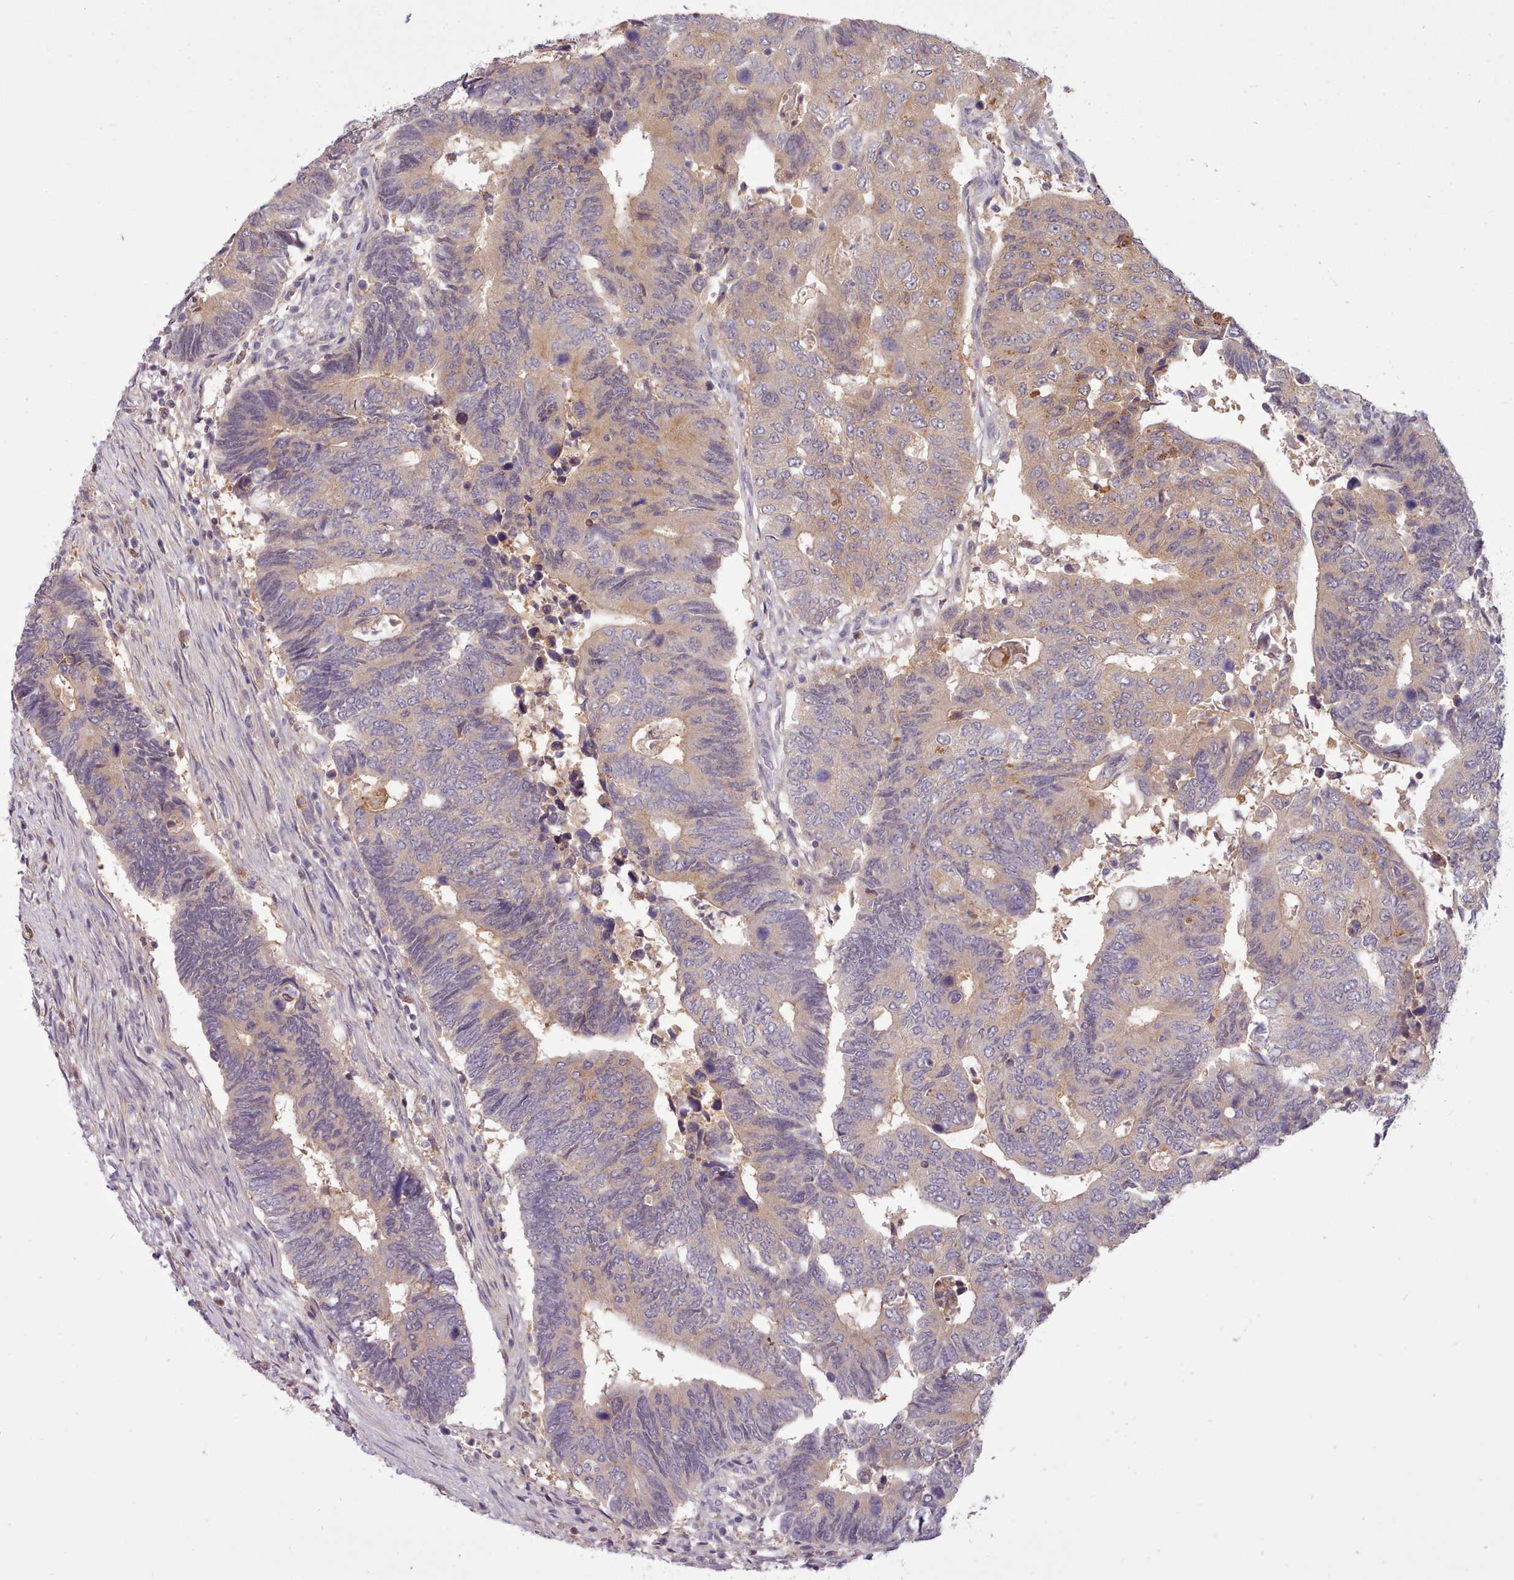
{"staining": {"intensity": "moderate", "quantity": "25%-75%", "location": "cytoplasmic/membranous"}, "tissue": "colorectal cancer", "cell_type": "Tumor cells", "image_type": "cancer", "snomed": [{"axis": "morphology", "description": "Adenocarcinoma, NOS"}, {"axis": "topography", "description": "Colon"}], "caption": "Human colorectal adenocarcinoma stained with a brown dye reveals moderate cytoplasmic/membranous positive staining in about 25%-75% of tumor cells.", "gene": "ARL17A", "patient": {"sex": "male", "age": 87}}